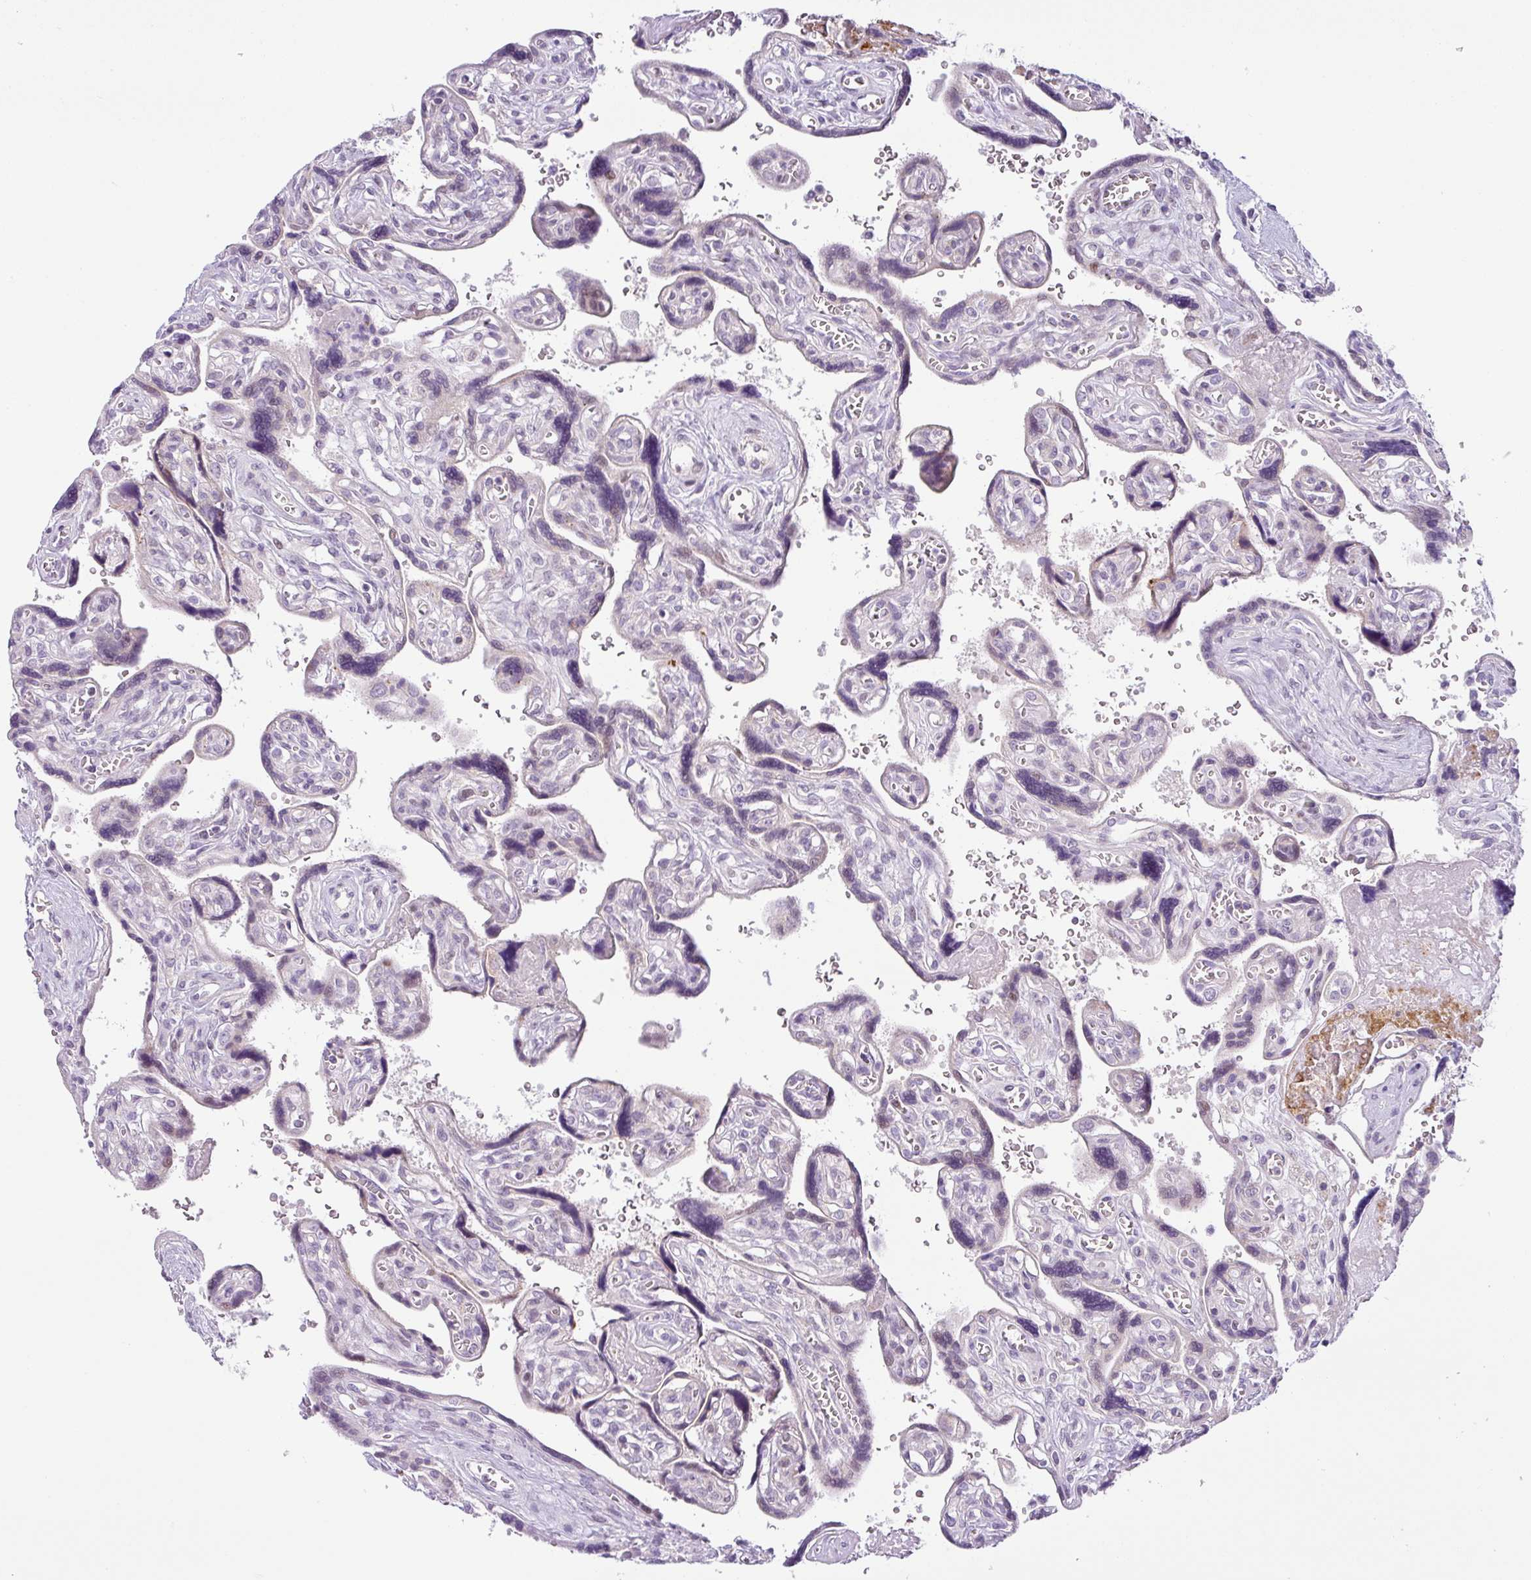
{"staining": {"intensity": "moderate", "quantity": "<25%", "location": "cytoplasmic/membranous"}, "tissue": "placenta", "cell_type": "Decidual cells", "image_type": "normal", "snomed": [{"axis": "morphology", "description": "Normal tissue, NOS"}, {"axis": "topography", "description": "Placenta"}], "caption": "Immunohistochemical staining of benign human placenta reveals <25% levels of moderate cytoplasmic/membranous protein expression in about <25% of decidual cells.", "gene": "NDUFB2", "patient": {"sex": "female", "age": 39}}